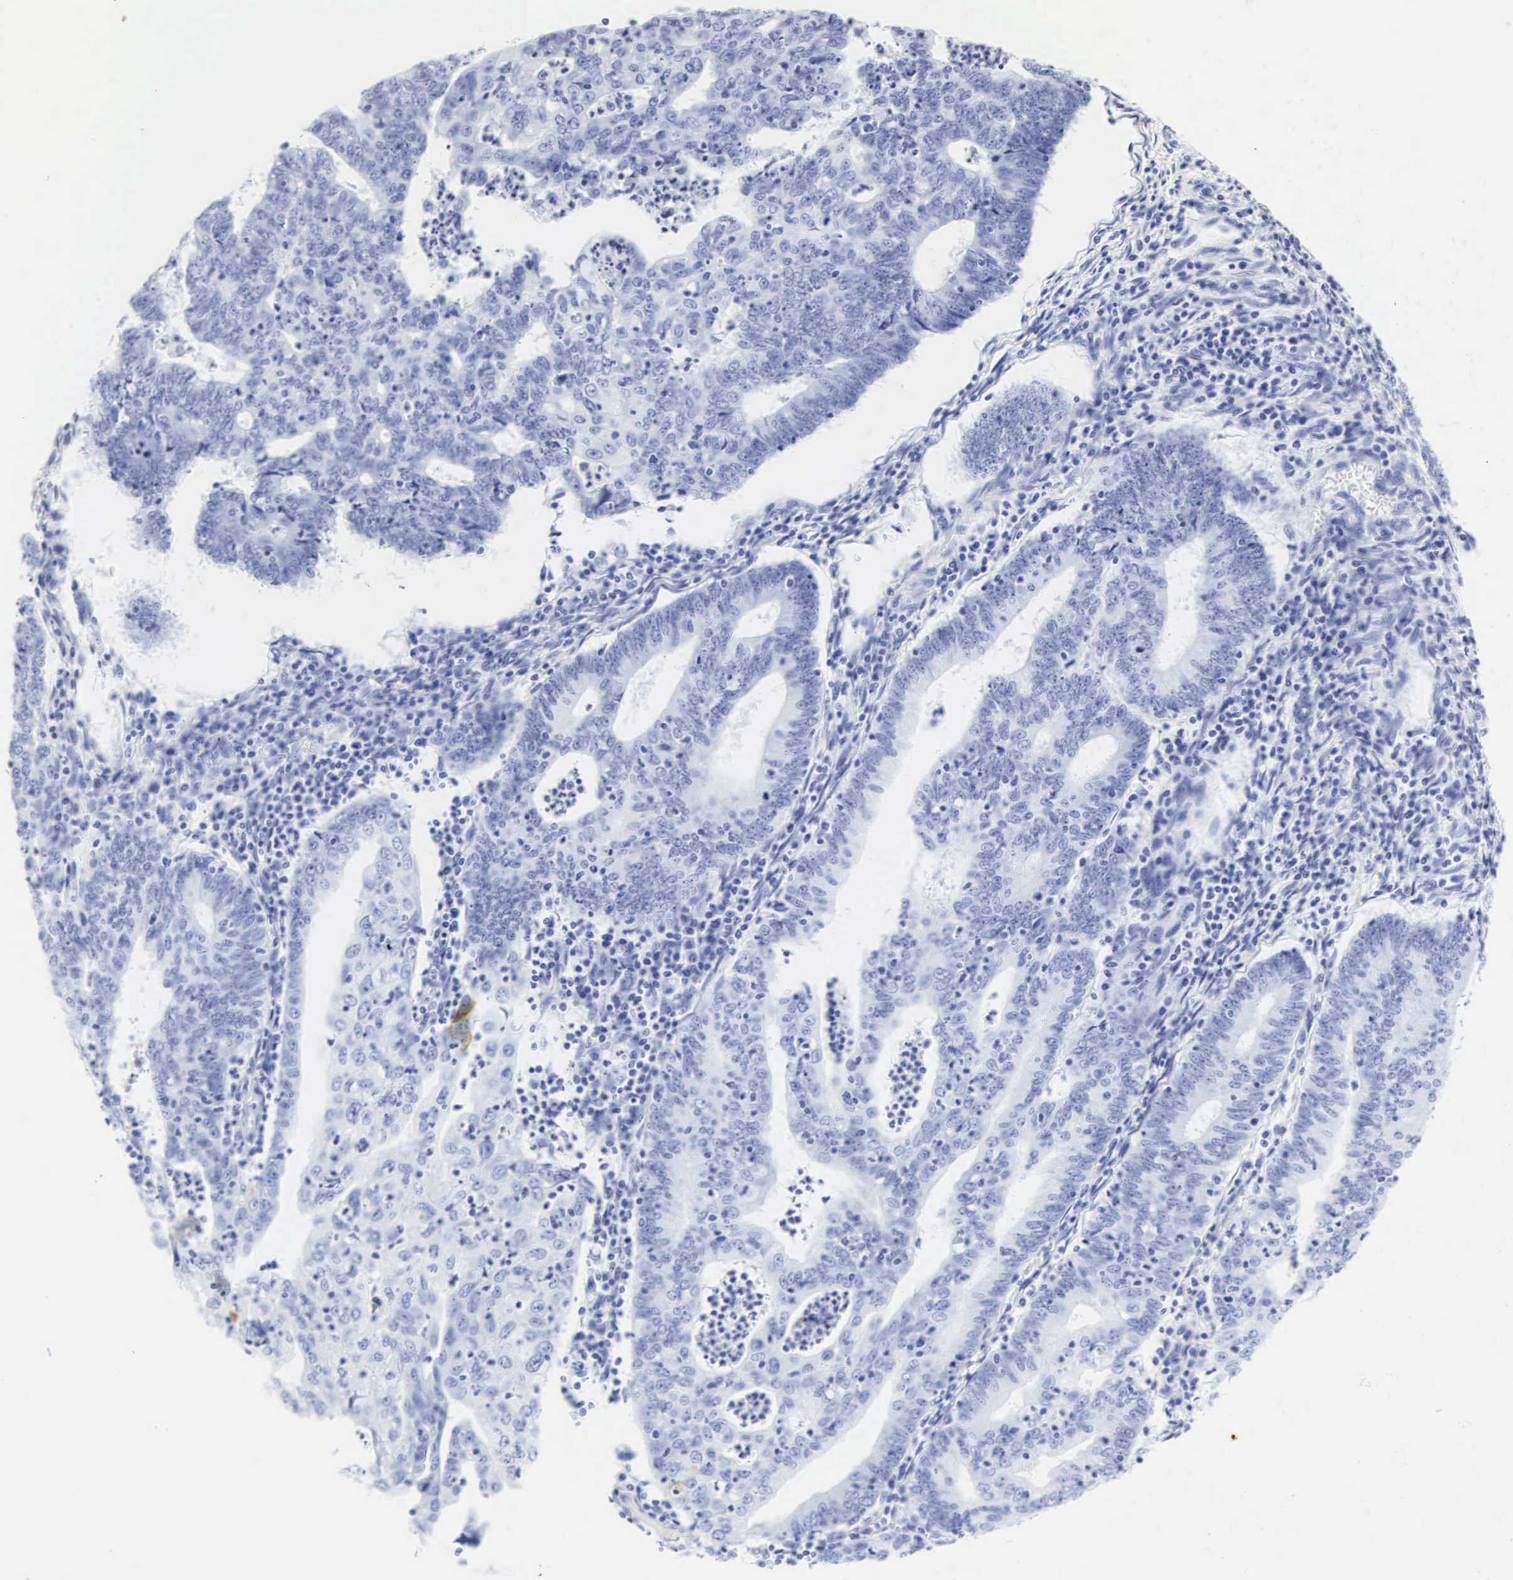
{"staining": {"intensity": "negative", "quantity": "none", "location": "none"}, "tissue": "endometrial cancer", "cell_type": "Tumor cells", "image_type": "cancer", "snomed": [{"axis": "morphology", "description": "Adenocarcinoma, NOS"}, {"axis": "topography", "description": "Endometrium"}], "caption": "Immunohistochemistry (IHC) micrograph of human endometrial cancer stained for a protein (brown), which displays no positivity in tumor cells.", "gene": "CGB3", "patient": {"sex": "female", "age": 60}}